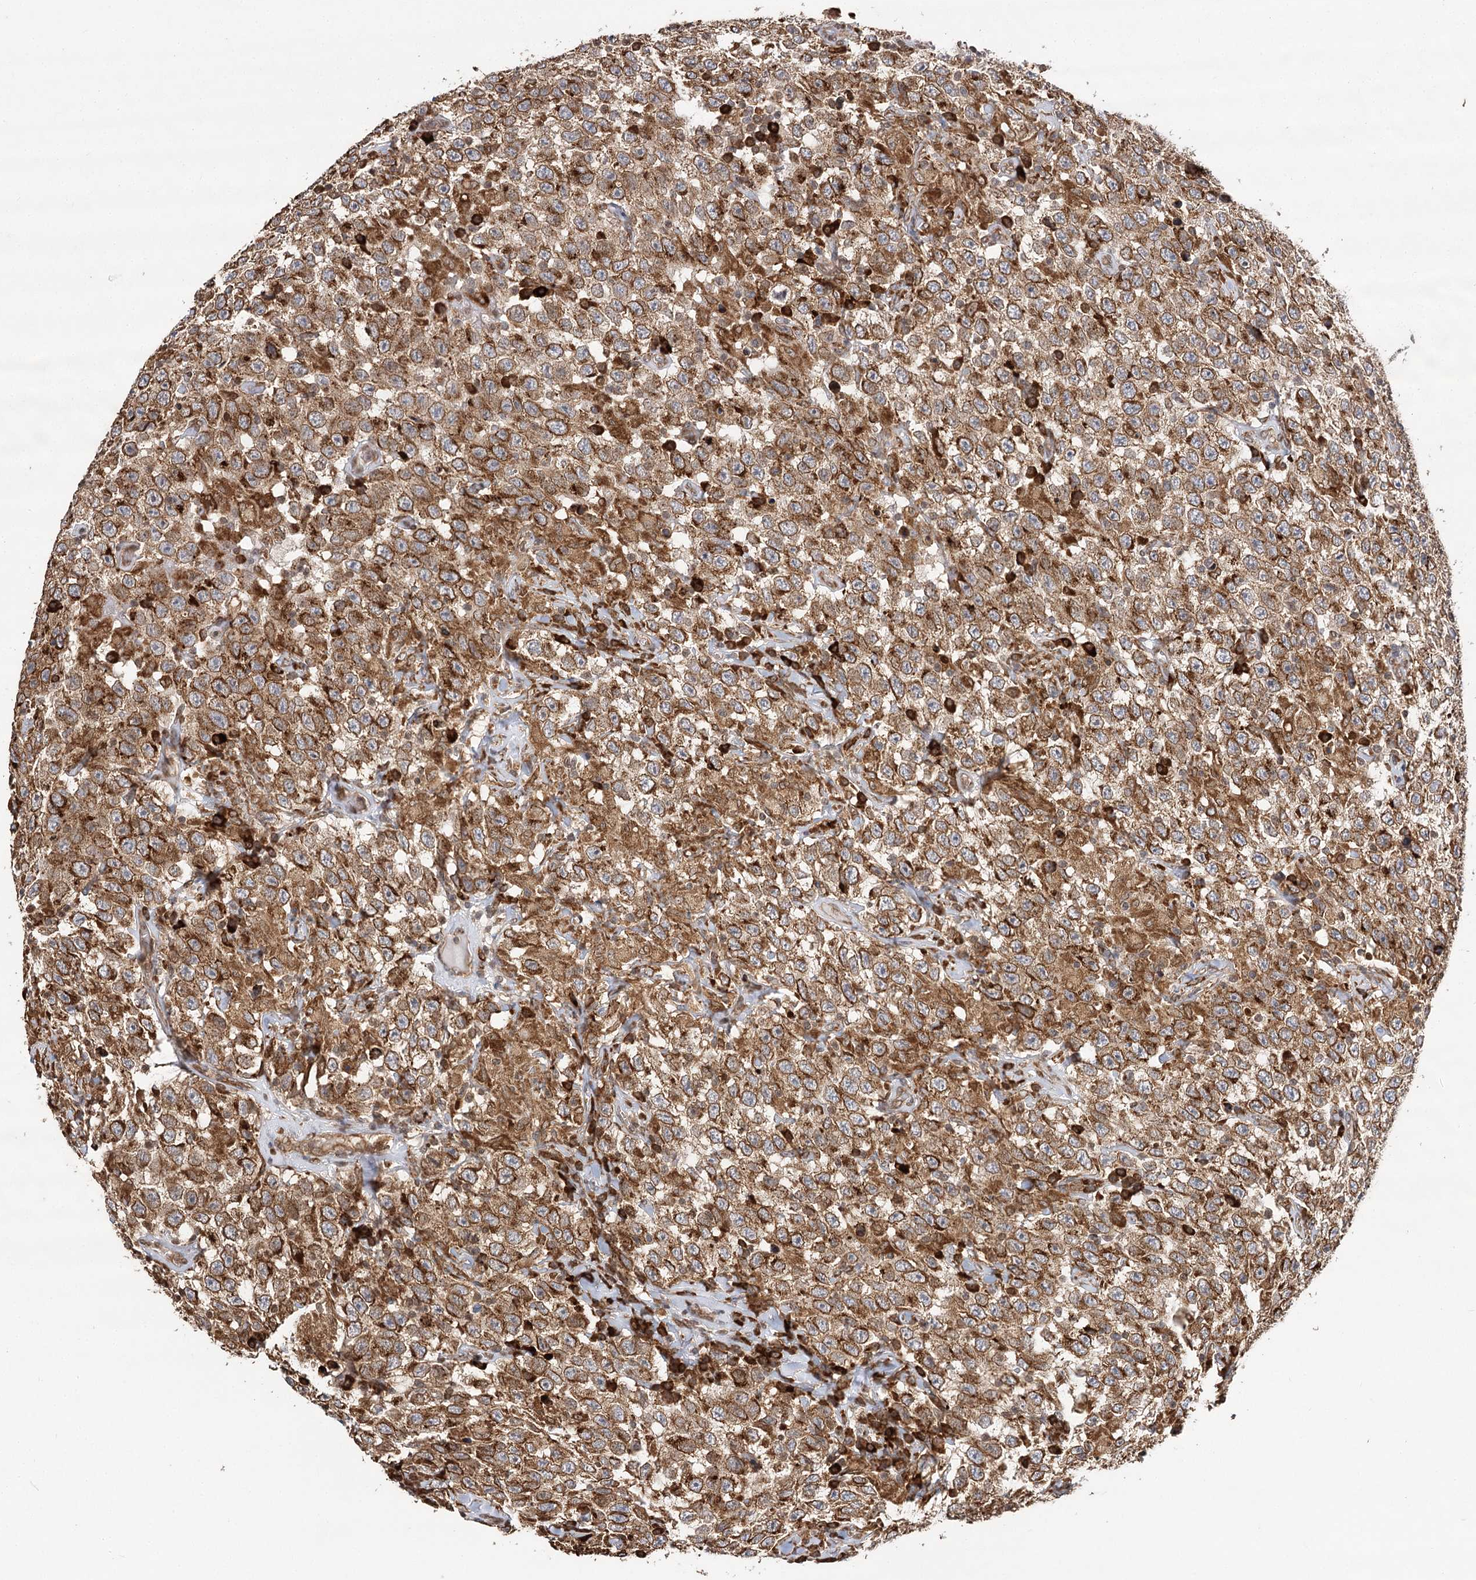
{"staining": {"intensity": "moderate", "quantity": ">75%", "location": "cytoplasmic/membranous"}, "tissue": "testis cancer", "cell_type": "Tumor cells", "image_type": "cancer", "snomed": [{"axis": "morphology", "description": "Seminoma, NOS"}, {"axis": "topography", "description": "Testis"}], "caption": "Seminoma (testis) tissue displays moderate cytoplasmic/membranous staining in approximately >75% of tumor cells", "gene": "DNAJB14", "patient": {"sex": "male", "age": 41}}